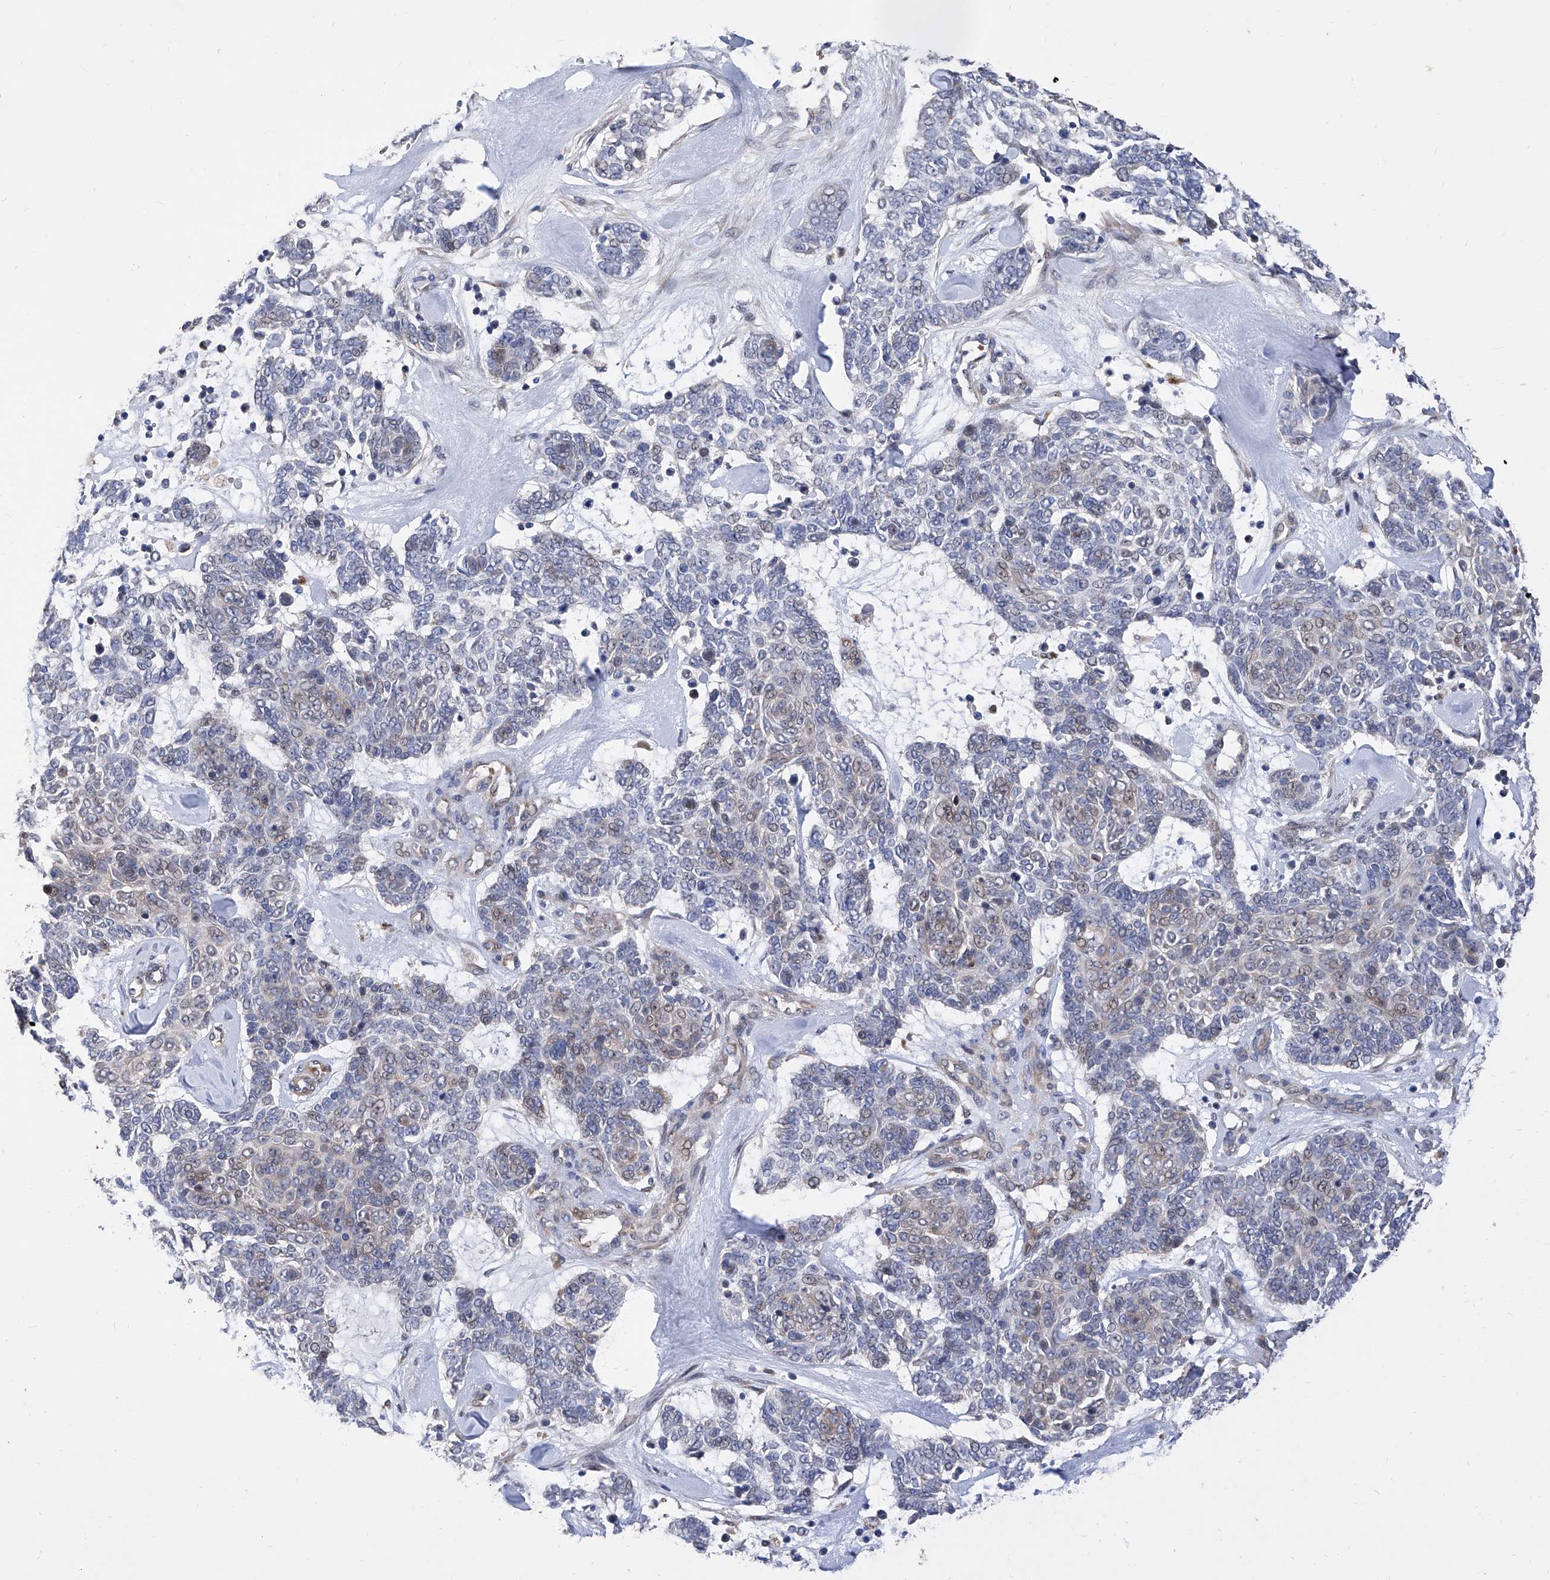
{"staining": {"intensity": "weak", "quantity": "<25%", "location": "nuclear"}, "tissue": "skin cancer", "cell_type": "Tumor cells", "image_type": "cancer", "snomed": [{"axis": "morphology", "description": "Basal cell carcinoma"}, {"axis": "topography", "description": "Skin"}], "caption": "High magnification brightfield microscopy of skin cancer (basal cell carcinoma) stained with DAB (3,3'-diaminobenzidine) (brown) and counterstained with hematoxylin (blue): tumor cells show no significant expression.", "gene": "FARP2", "patient": {"sex": "female", "age": 81}}